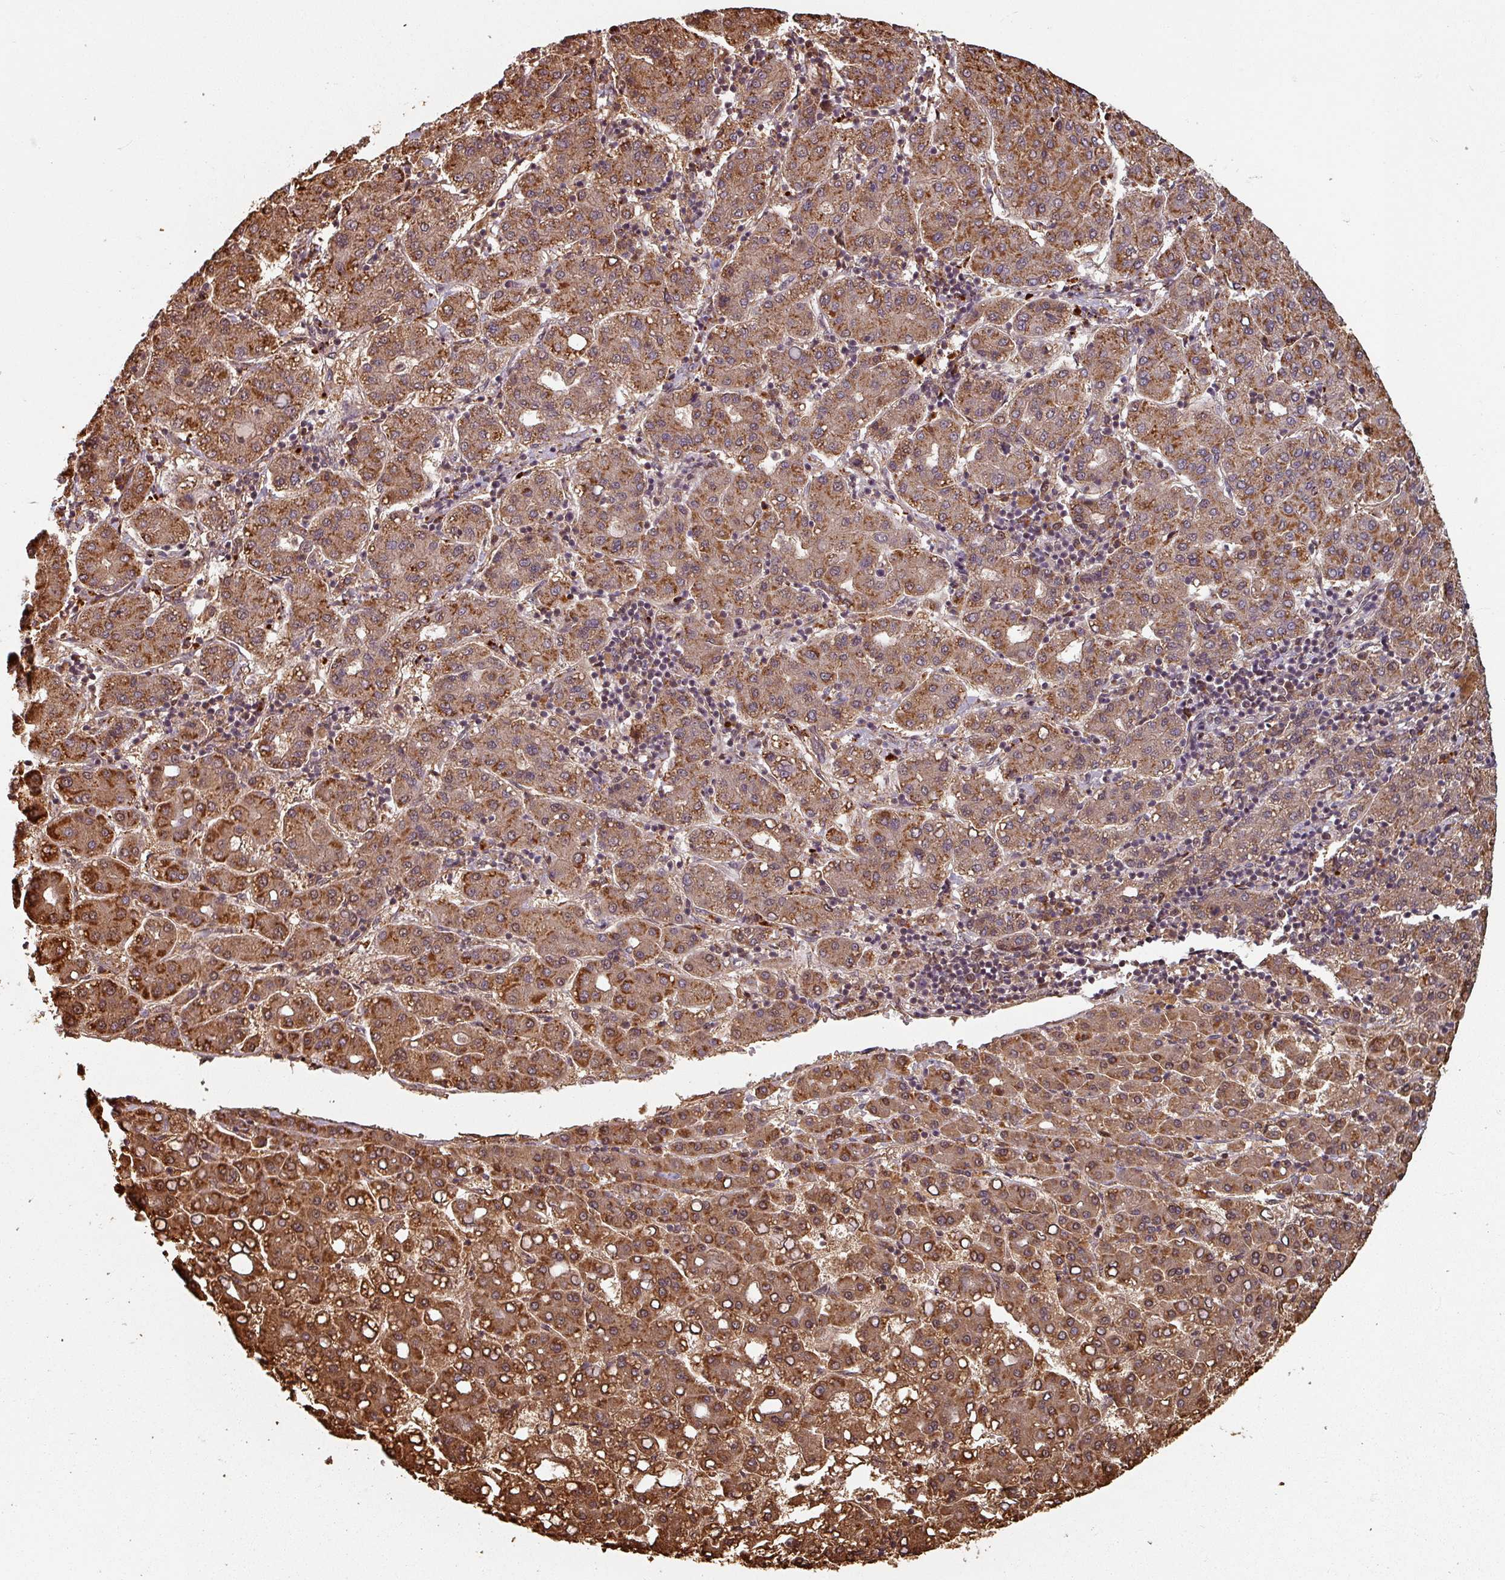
{"staining": {"intensity": "strong", "quantity": ">75%", "location": "cytoplasmic/membranous"}, "tissue": "liver cancer", "cell_type": "Tumor cells", "image_type": "cancer", "snomed": [{"axis": "morphology", "description": "Carcinoma, Hepatocellular, NOS"}, {"axis": "topography", "description": "Liver"}], "caption": "Protein expression analysis of liver cancer (hepatocellular carcinoma) demonstrates strong cytoplasmic/membranous positivity in approximately >75% of tumor cells.", "gene": "EID1", "patient": {"sex": "male", "age": 65}}